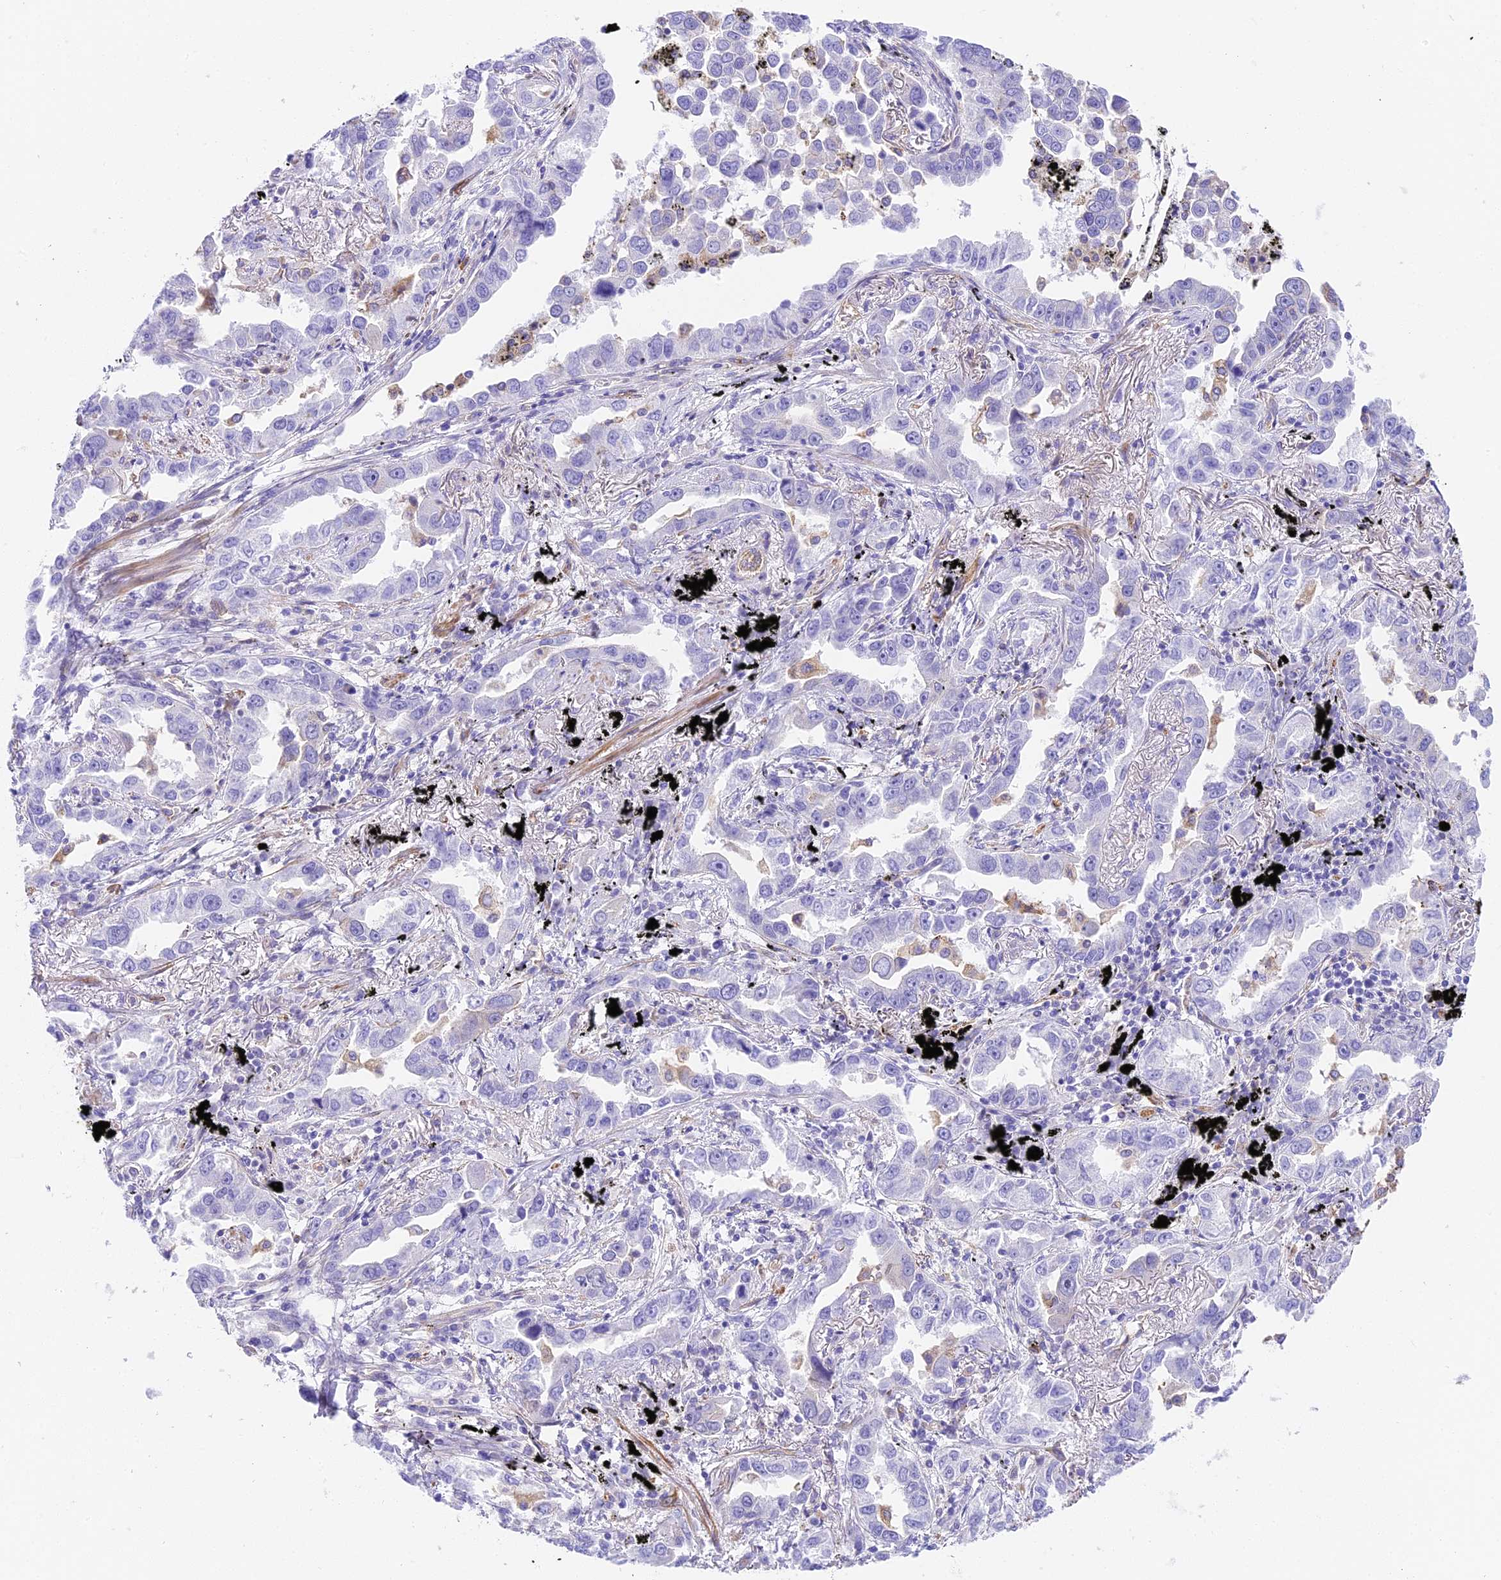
{"staining": {"intensity": "negative", "quantity": "none", "location": "none"}, "tissue": "lung cancer", "cell_type": "Tumor cells", "image_type": "cancer", "snomed": [{"axis": "morphology", "description": "Adenocarcinoma, NOS"}, {"axis": "topography", "description": "Lung"}], "caption": "Micrograph shows no protein positivity in tumor cells of lung cancer (adenocarcinoma) tissue.", "gene": "HOMER3", "patient": {"sex": "male", "age": 67}}